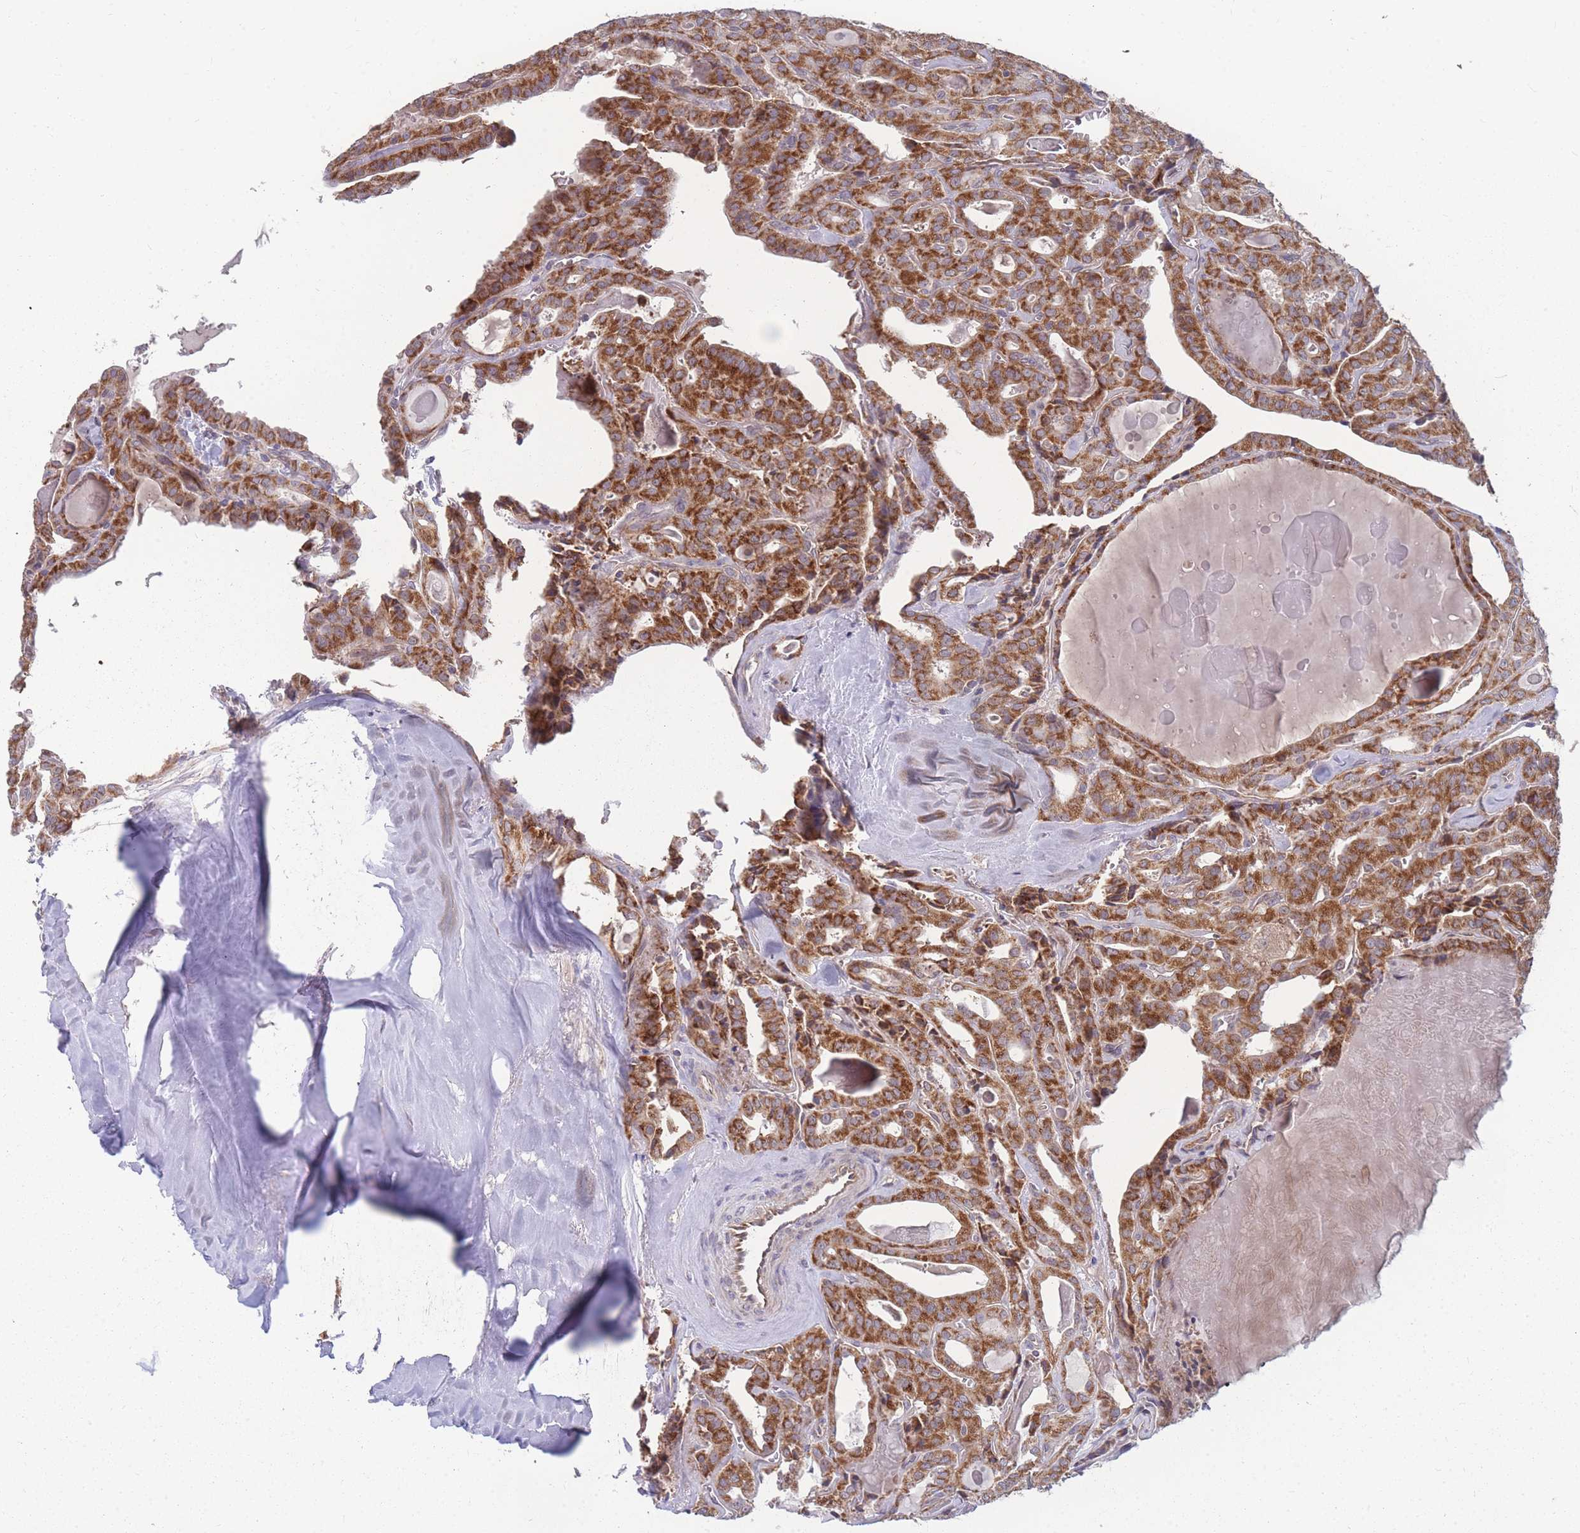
{"staining": {"intensity": "strong", "quantity": ">75%", "location": "cytoplasmic/membranous"}, "tissue": "thyroid cancer", "cell_type": "Tumor cells", "image_type": "cancer", "snomed": [{"axis": "morphology", "description": "Papillary adenocarcinoma, NOS"}, {"axis": "topography", "description": "Thyroid gland"}], "caption": "Immunohistochemistry (IHC) photomicrograph of neoplastic tissue: papillary adenocarcinoma (thyroid) stained using immunohistochemistry shows high levels of strong protein expression localized specifically in the cytoplasmic/membranous of tumor cells, appearing as a cytoplasmic/membranous brown color.", "gene": "SLC35B4", "patient": {"sex": "male", "age": 52}}